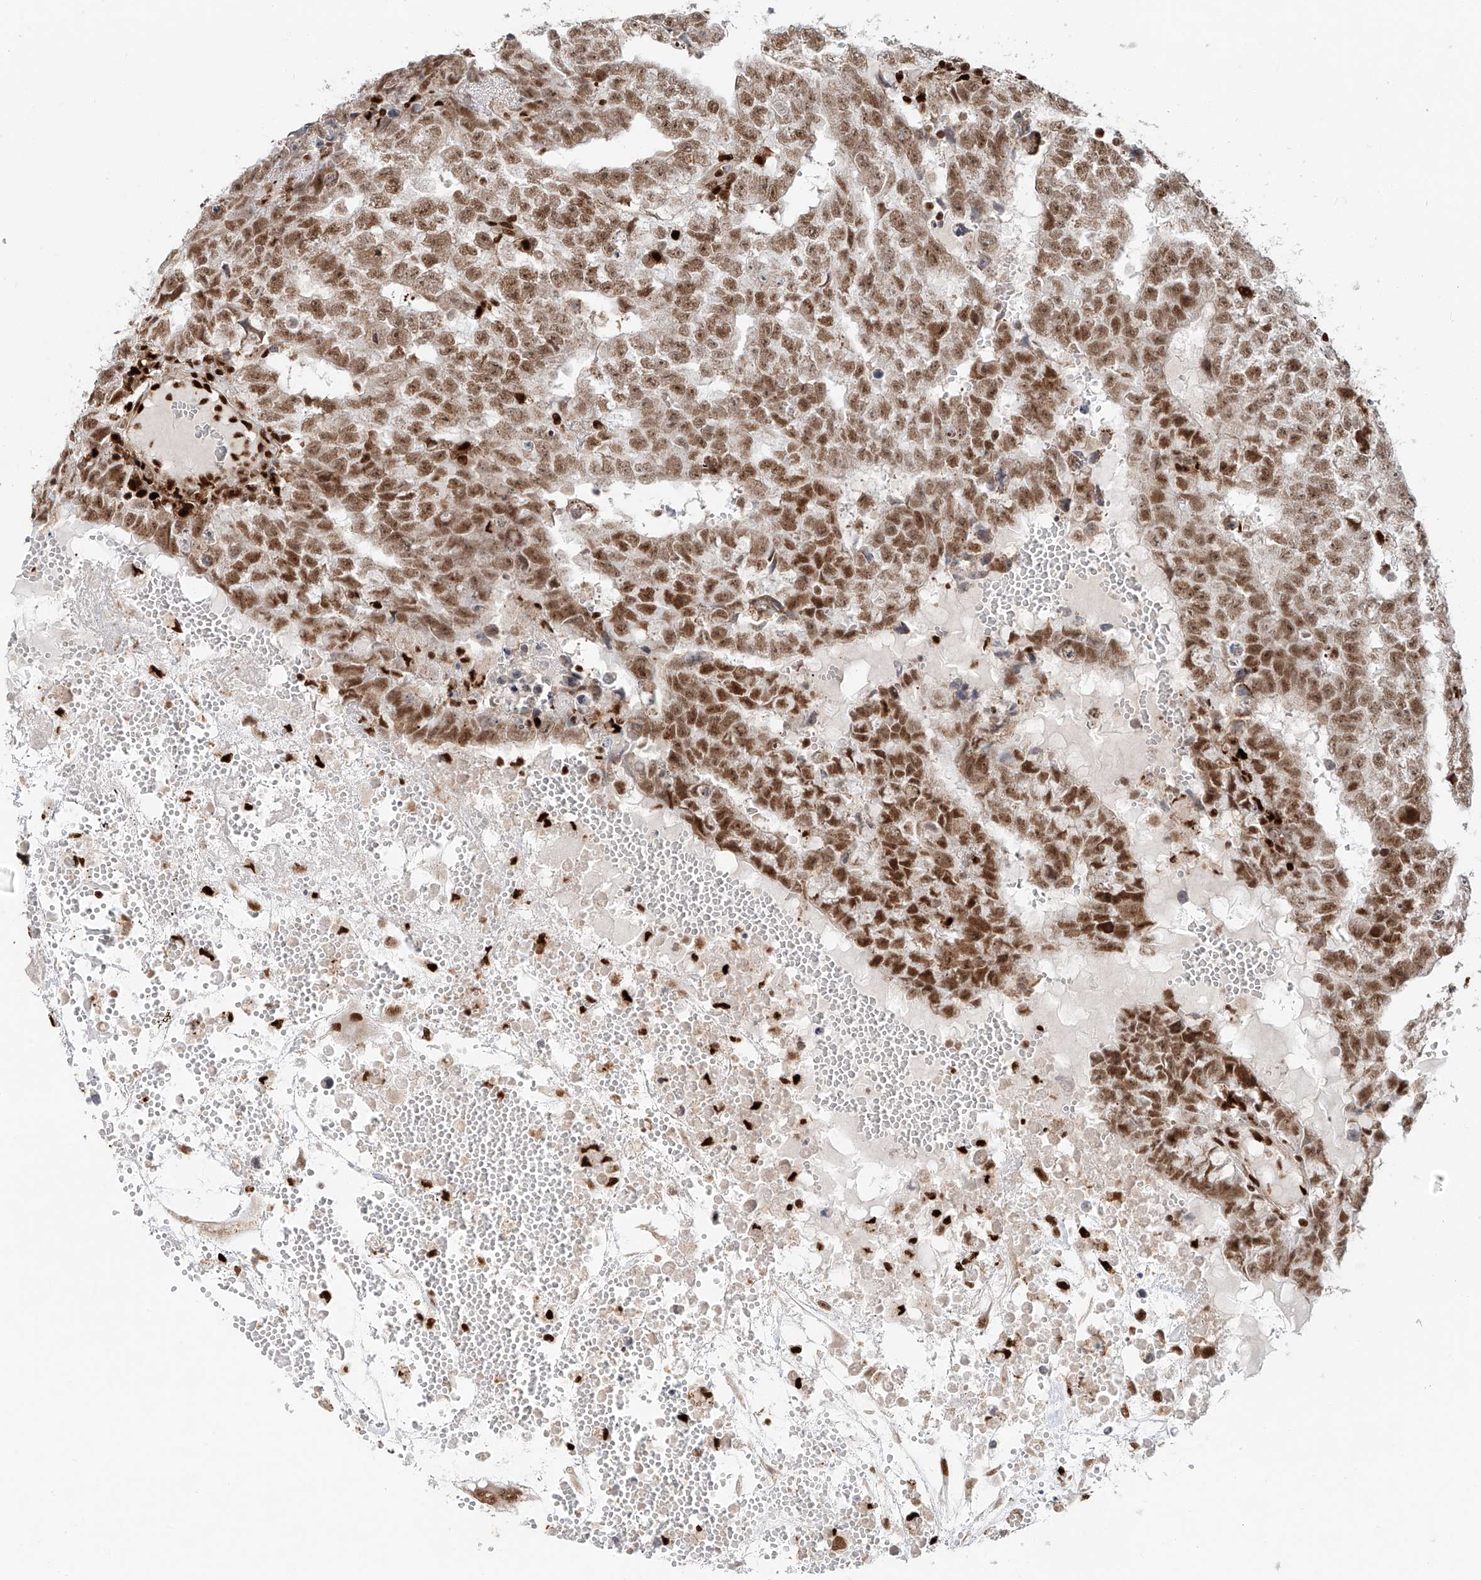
{"staining": {"intensity": "moderate", "quantity": ">75%", "location": "cytoplasmic/membranous,nuclear"}, "tissue": "testis cancer", "cell_type": "Tumor cells", "image_type": "cancer", "snomed": [{"axis": "morphology", "description": "Carcinoma, Embryonal, NOS"}, {"axis": "topography", "description": "Testis"}], "caption": "IHC staining of embryonal carcinoma (testis), which shows medium levels of moderate cytoplasmic/membranous and nuclear staining in approximately >75% of tumor cells indicating moderate cytoplasmic/membranous and nuclear protein expression. The staining was performed using DAB (3,3'-diaminobenzidine) (brown) for protein detection and nuclei were counterstained in hematoxylin (blue).", "gene": "DZIP1L", "patient": {"sex": "male", "age": 25}}